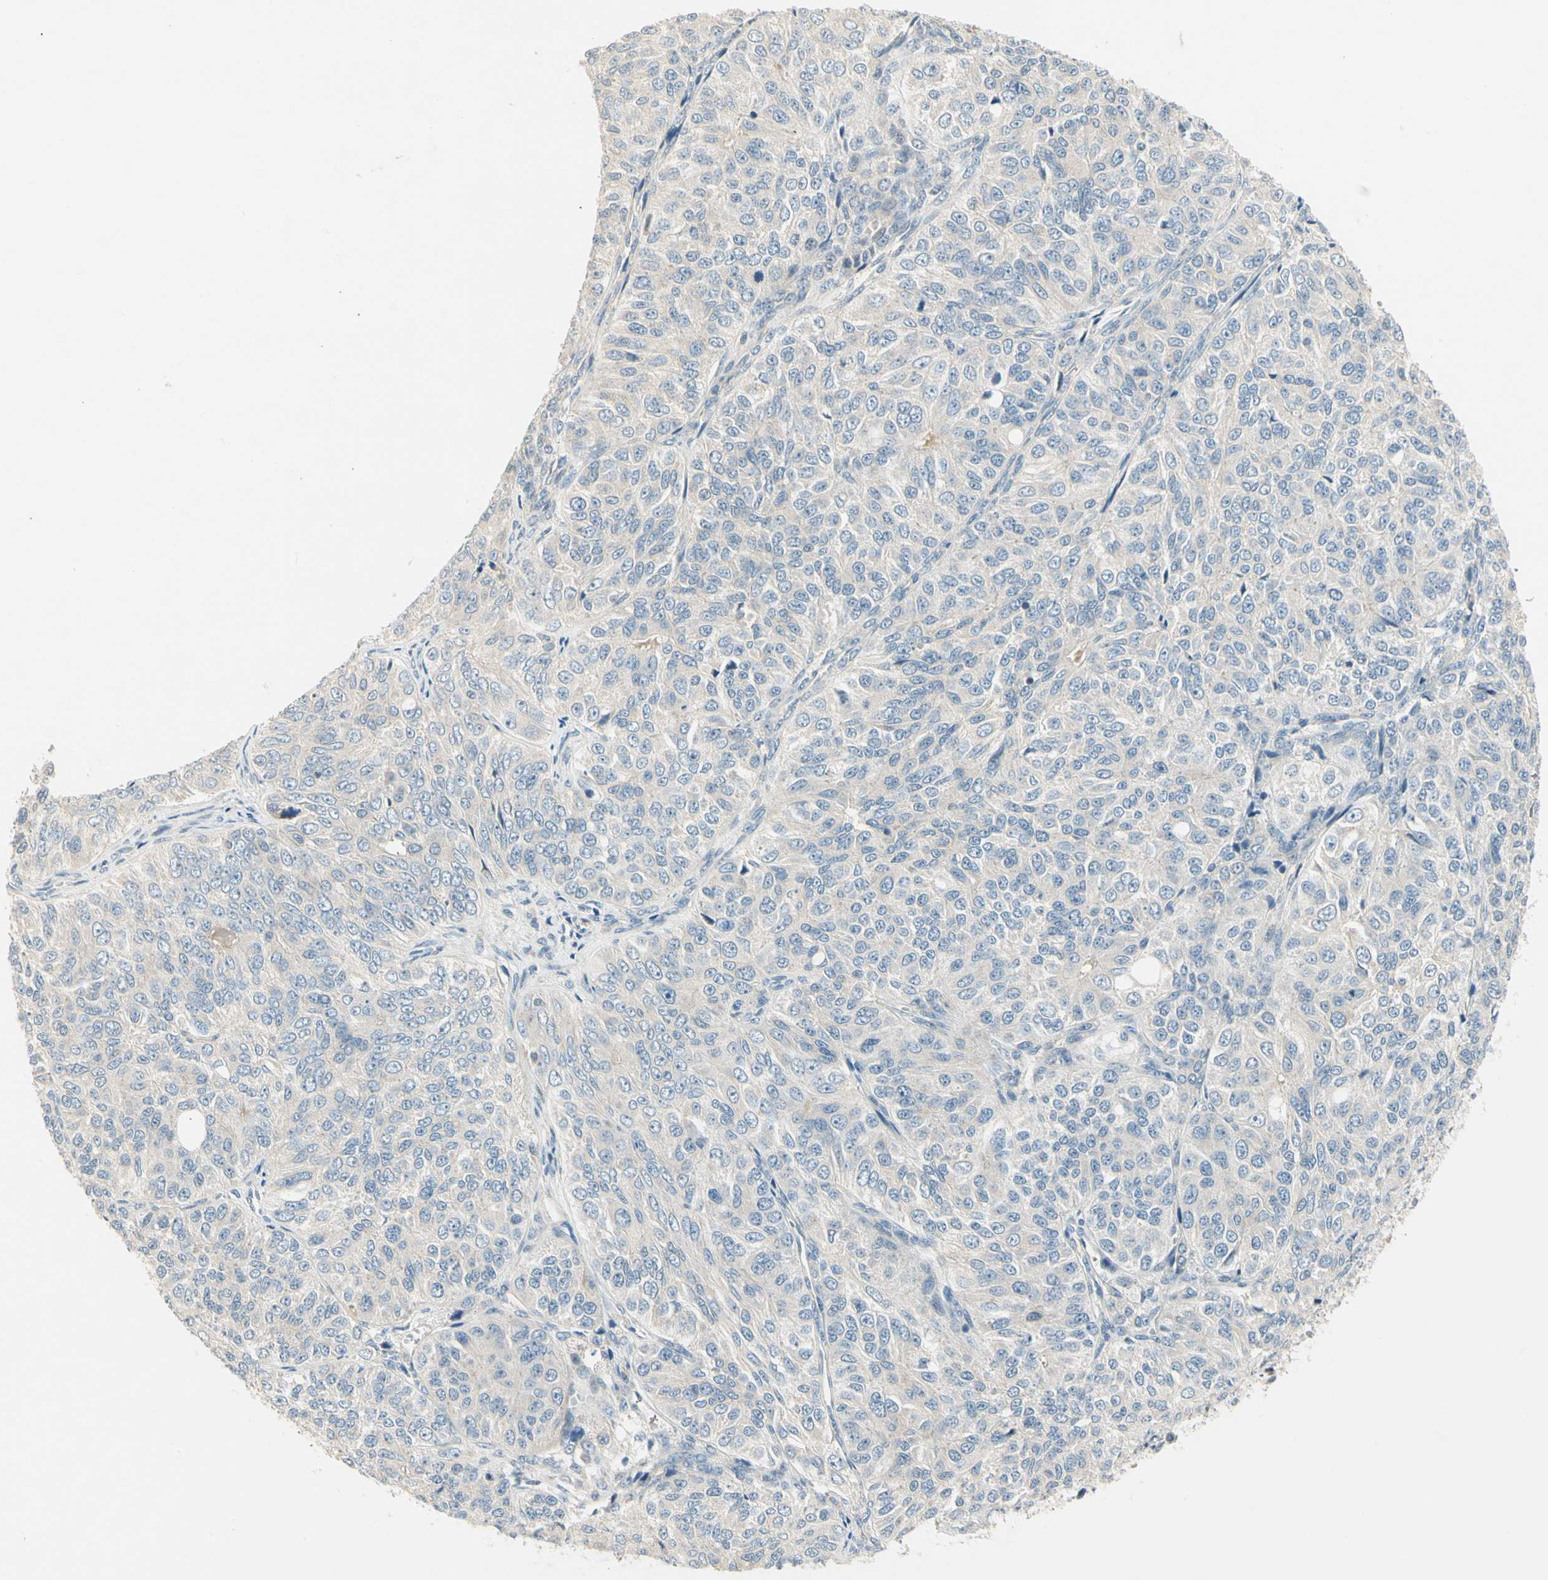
{"staining": {"intensity": "negative", "quantity": "none", "location": "none"}, "tissue": "ovarian cancer", "cell_type": "Tumor cells", "image_type": "cancer", "snomed": [{"axis": "morphology", "description": "Carcinoma, endometroid"}, {"axis": "topography", "description": "Ovary"}], "caption": "An IHC image of ovarian cancer is shown. There is no staining in tumor cells of ovarian cancer.", "gene": "ADGRA3", "patient": {"sex": "female", "age": 51}}